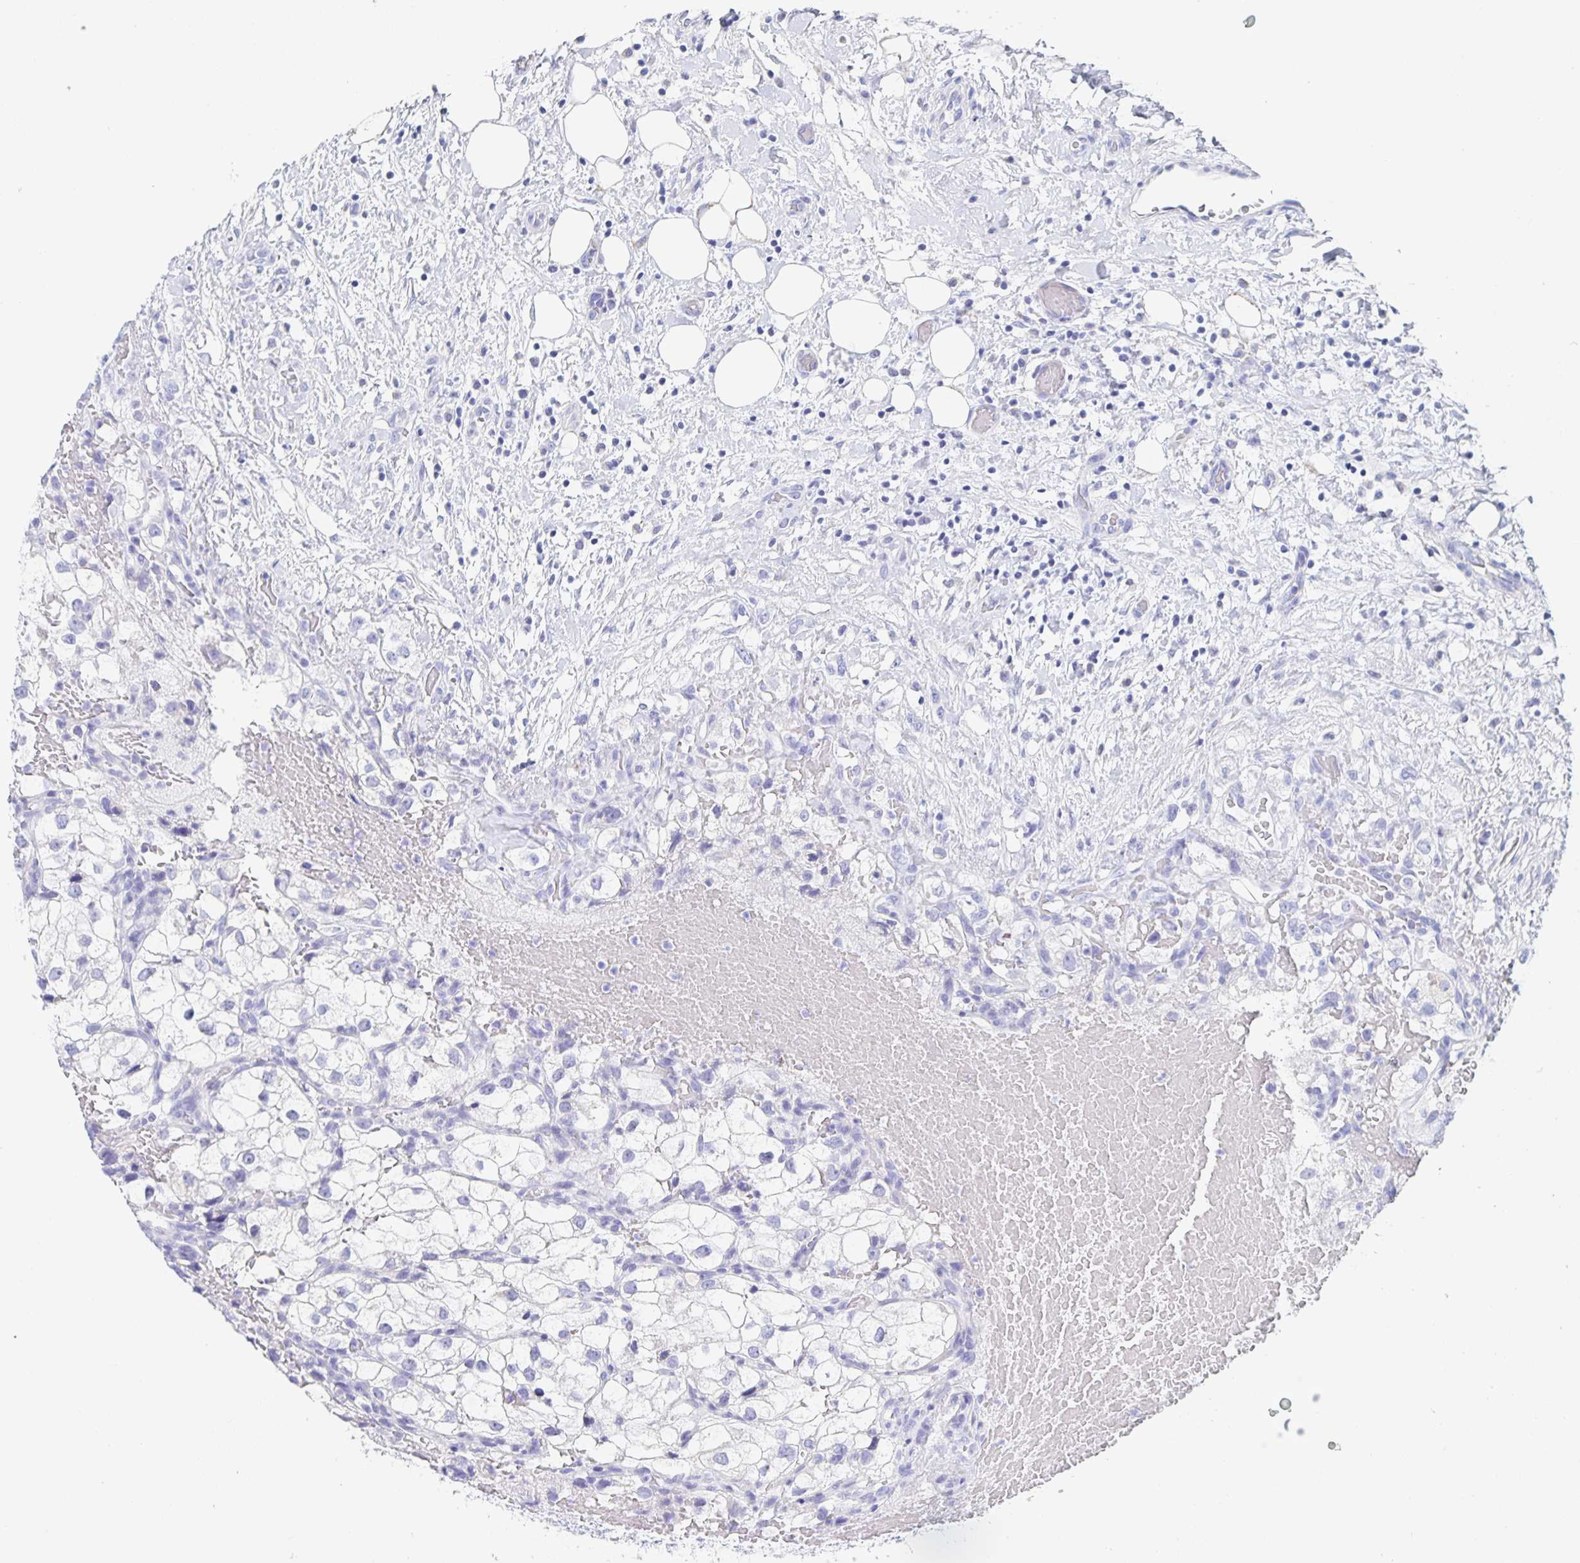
{"staining": {"intensity": "negative", "quantity": "none", "location": "none"}, "tissue": "renal cancer", "cell_type": "Tumor cells", "image_type": "cancer", "snomed": [{"axis": "morphology", "description": "Adenocarcinoma, NOS"}, {"axis": "topography", "description": "Kidney"}], "caption": "Protein analysis of adenocarcinoma (renal) reveals no significant positivity in tumor cells.", "gene": "DMBT1", "patient": {"sex": "male", "age": 59}}